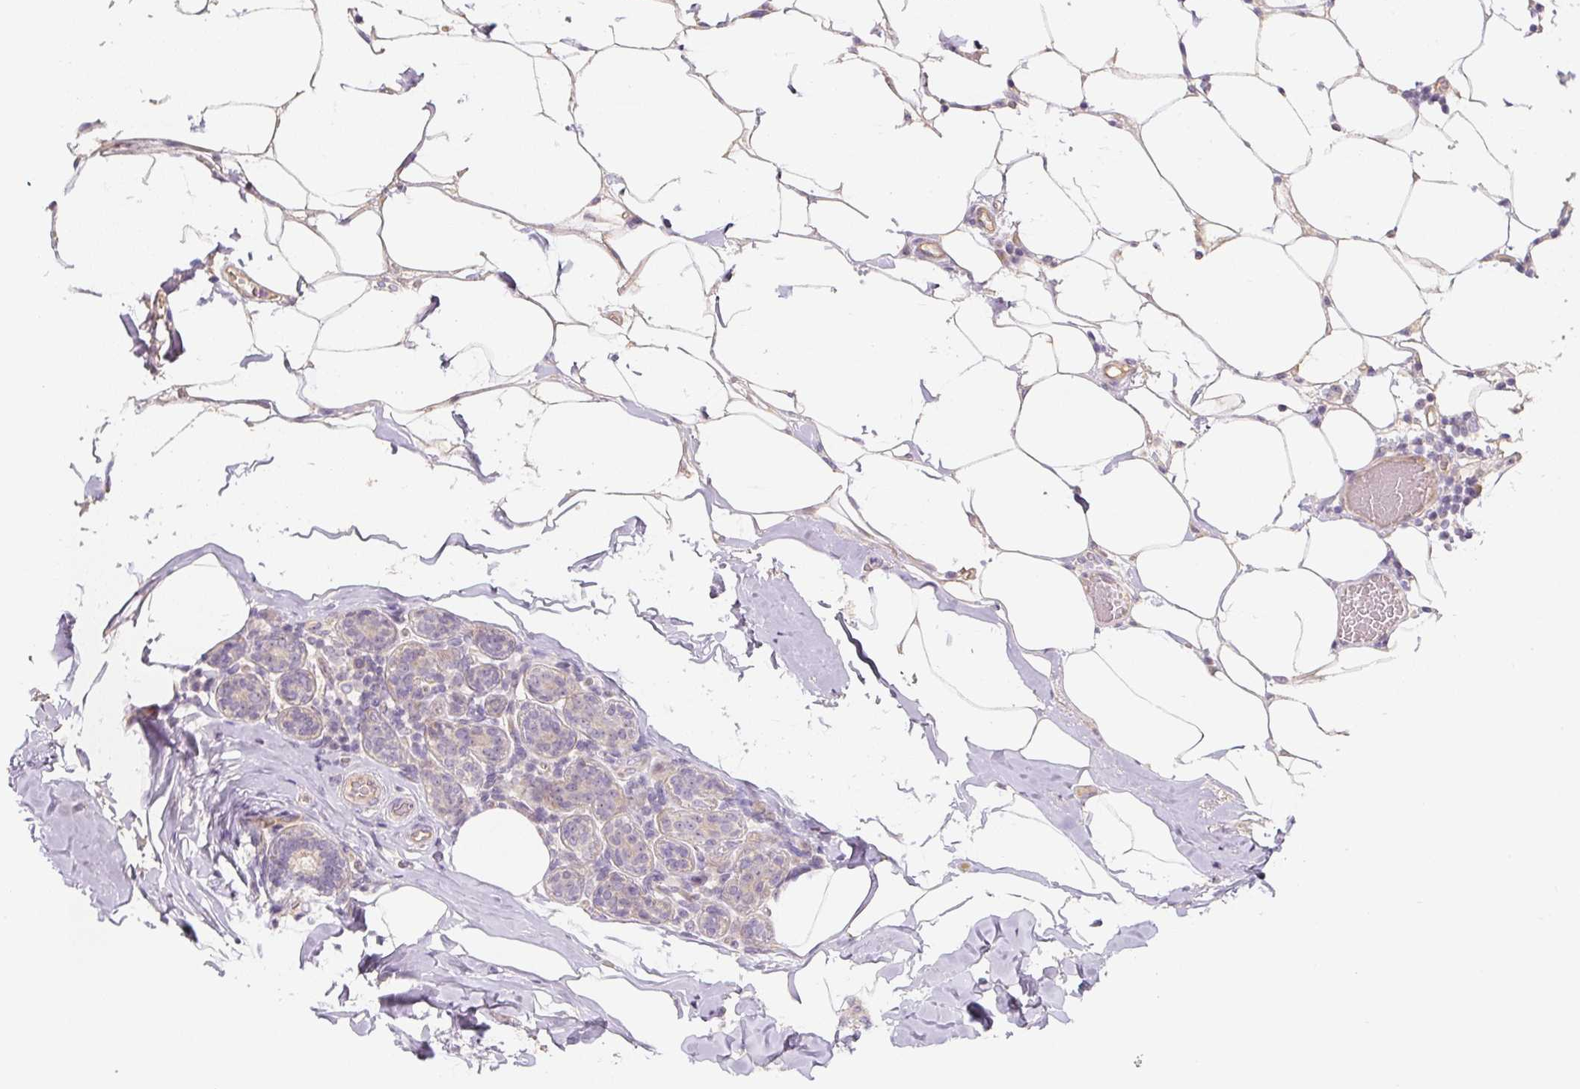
{"staining": {"intensity": "negative", "quantity": "none", "location": "none"}, "tissue": "breast cancer", "cell_type": "Tumor cells", "image_type": "cancer", "snomed": [{"axis": "morphology", "description": "Lobular carcinoma"}, {"axis": "topography", "description": "Breast"}], "caption": "There is no significant positivity in tumor cells of breast cancer (lobular carcinoma). (Immunohistochemistry, brightfield microscopy, high magnification).", "gene": "PWWP3B", "patient": {"sex": "female", "age": 59}}